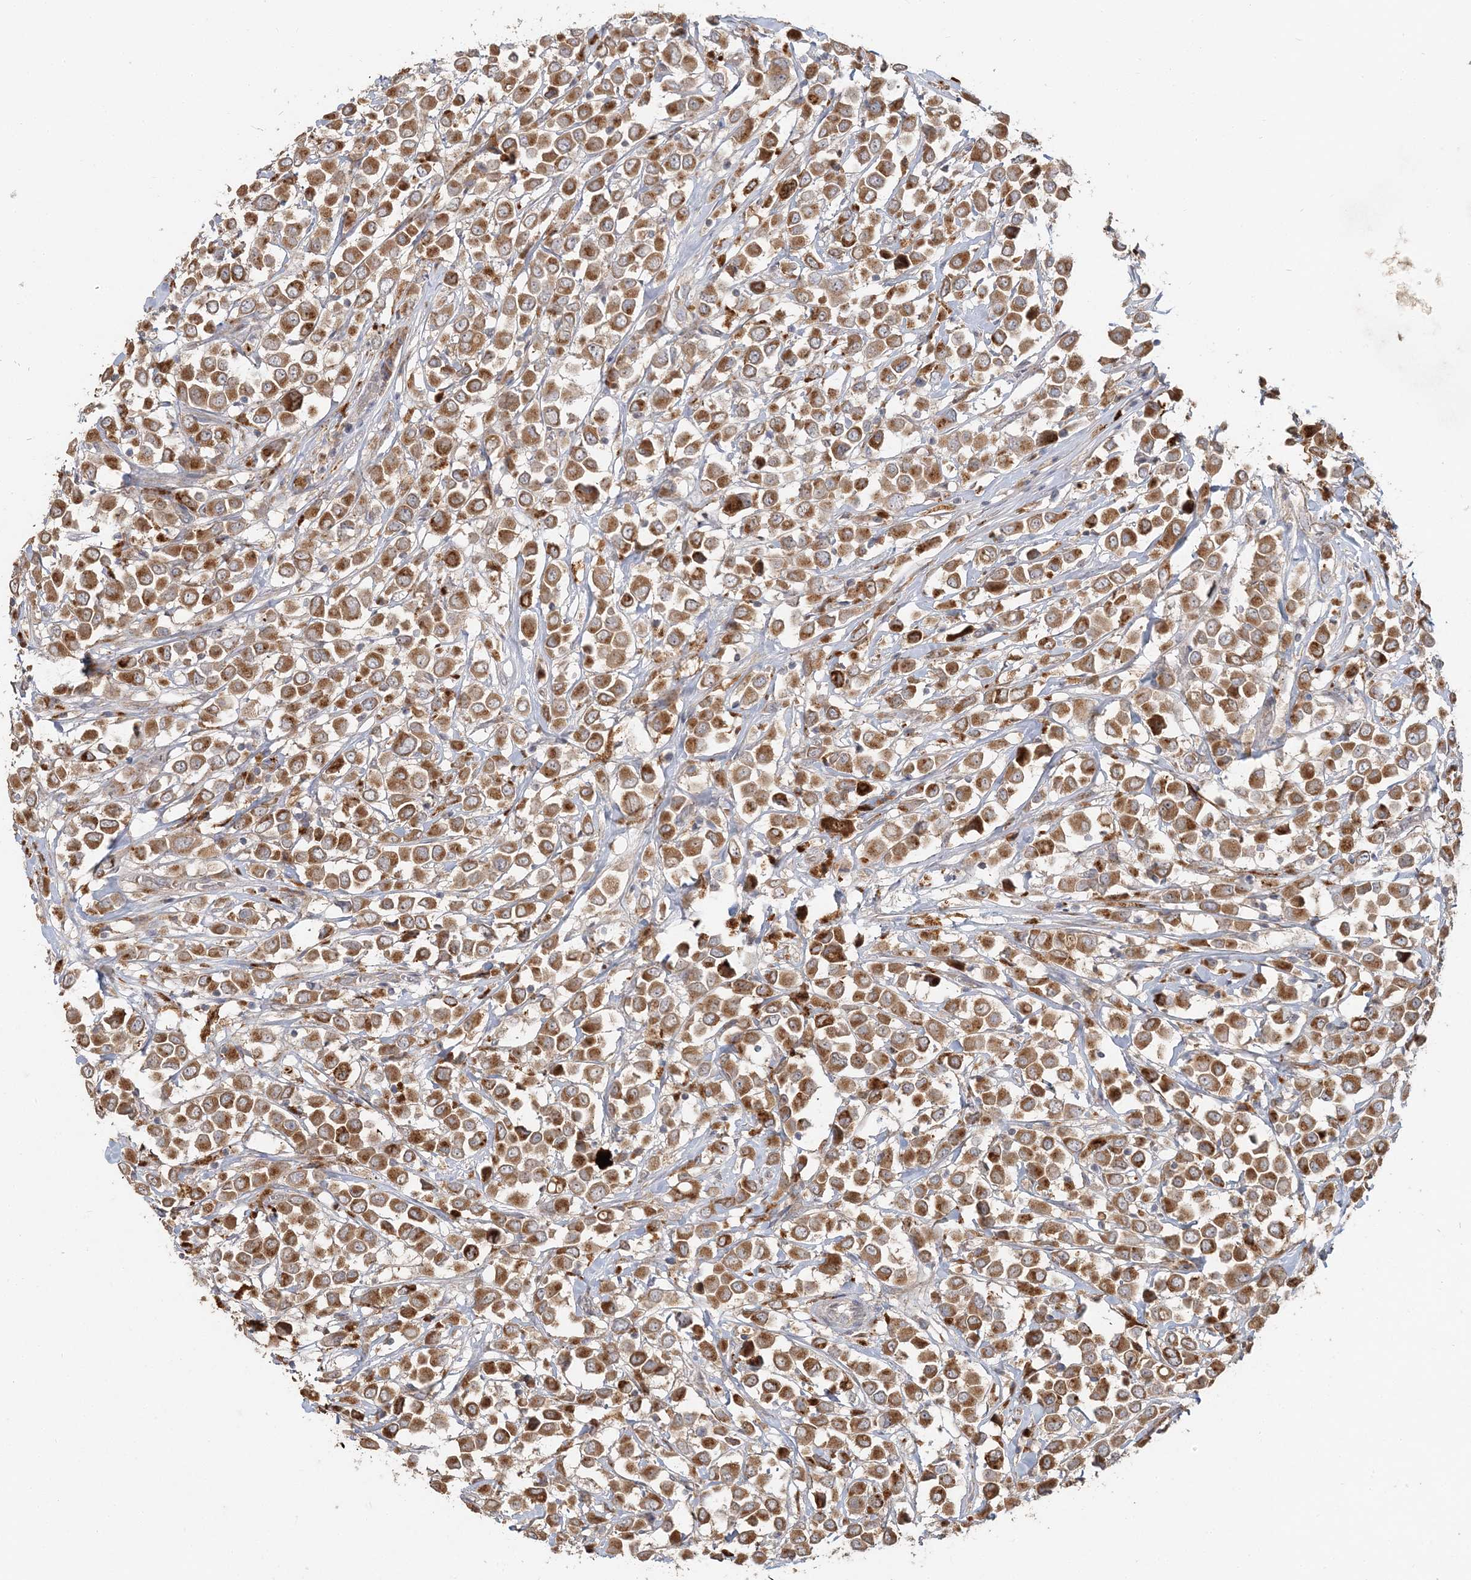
{"staining": {"intensity": "strong", "quantity": ">75%", "location": "cytoplasmic/membranous"}, "tissue": "breast cancer", "cell_type": "Tumor cells", "image_type": "cancer", "snomed": [{"axis": "morphology", "description": "Duct carcinoma"}, {"axis": "topography", "description": "Breast"}], "caption": "Human infiltrating ductal carcinoma (breast) stained for a protein (brown) exhibits strong cytoplasmic/membranous positive expression in approximately >75% of tumor cells.", "gene": "RAB14", "patient": {"sex": "female", "age": 61}}